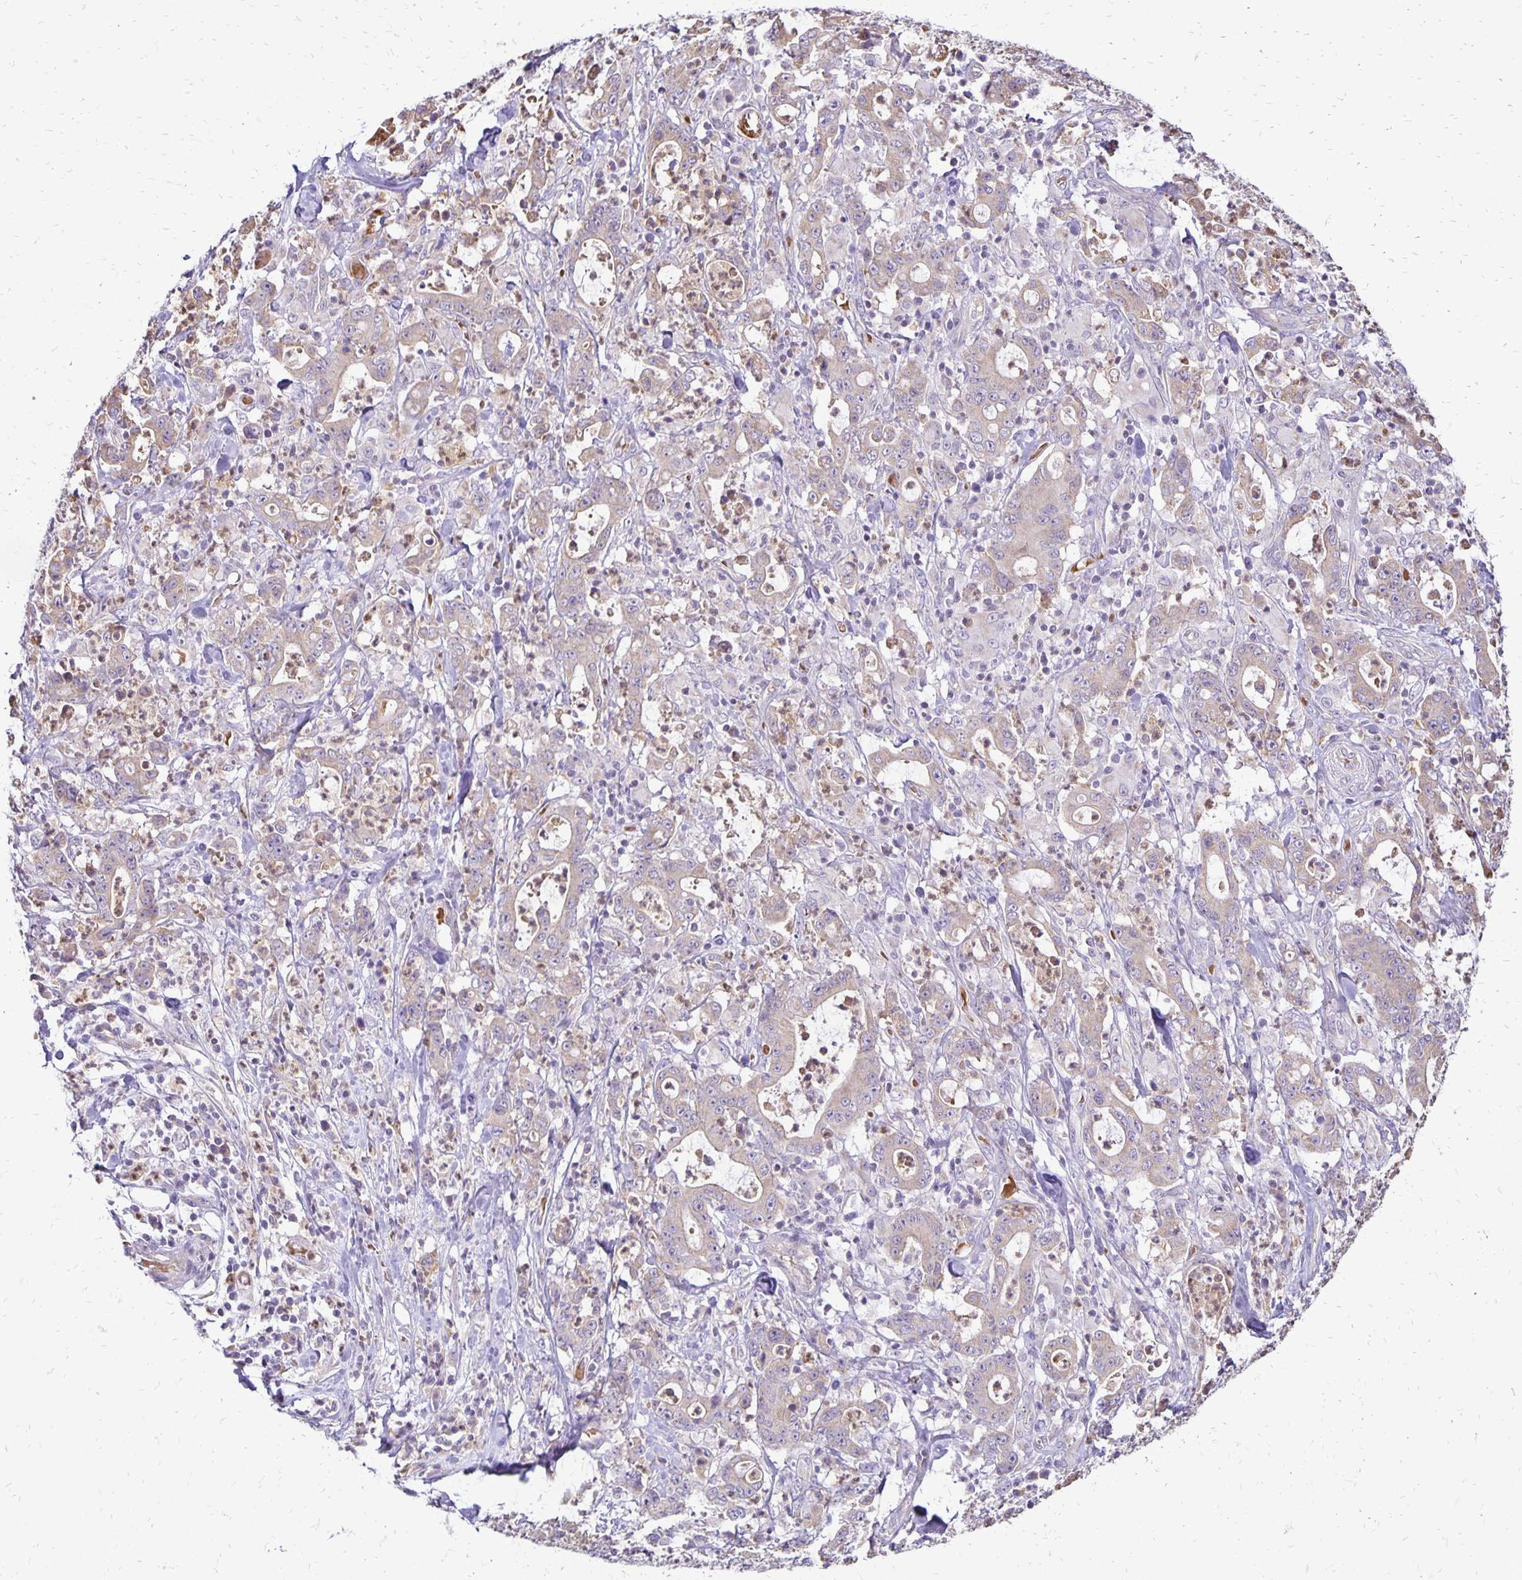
{"staining": {"intensity": "weak", "quantity": "25%-75%", "location": "cytoplasmic/membranous"}, "tissue": "stomach cancer", "cell_type": "Tumor cells", "image_type": "cancer", "snomed": [{"axis": "morphology", "description": "Adenocarcinoma, NOS"}, {"axis": "topography", "description": "Stomach, upper"}], "caption": "Weak cytoplasmic/membranous protein expression is present in approximately 25%-75% of tumor cells in stomach cancer (adenocarcinoma). The staining was performed using DAB to visualize the protein expression in brown, while the nuclei were stained in blue with hematoxylin (Magnification: 20x).", "gene": "FN3K", "patient": {"sex": "male", "age": 68}}